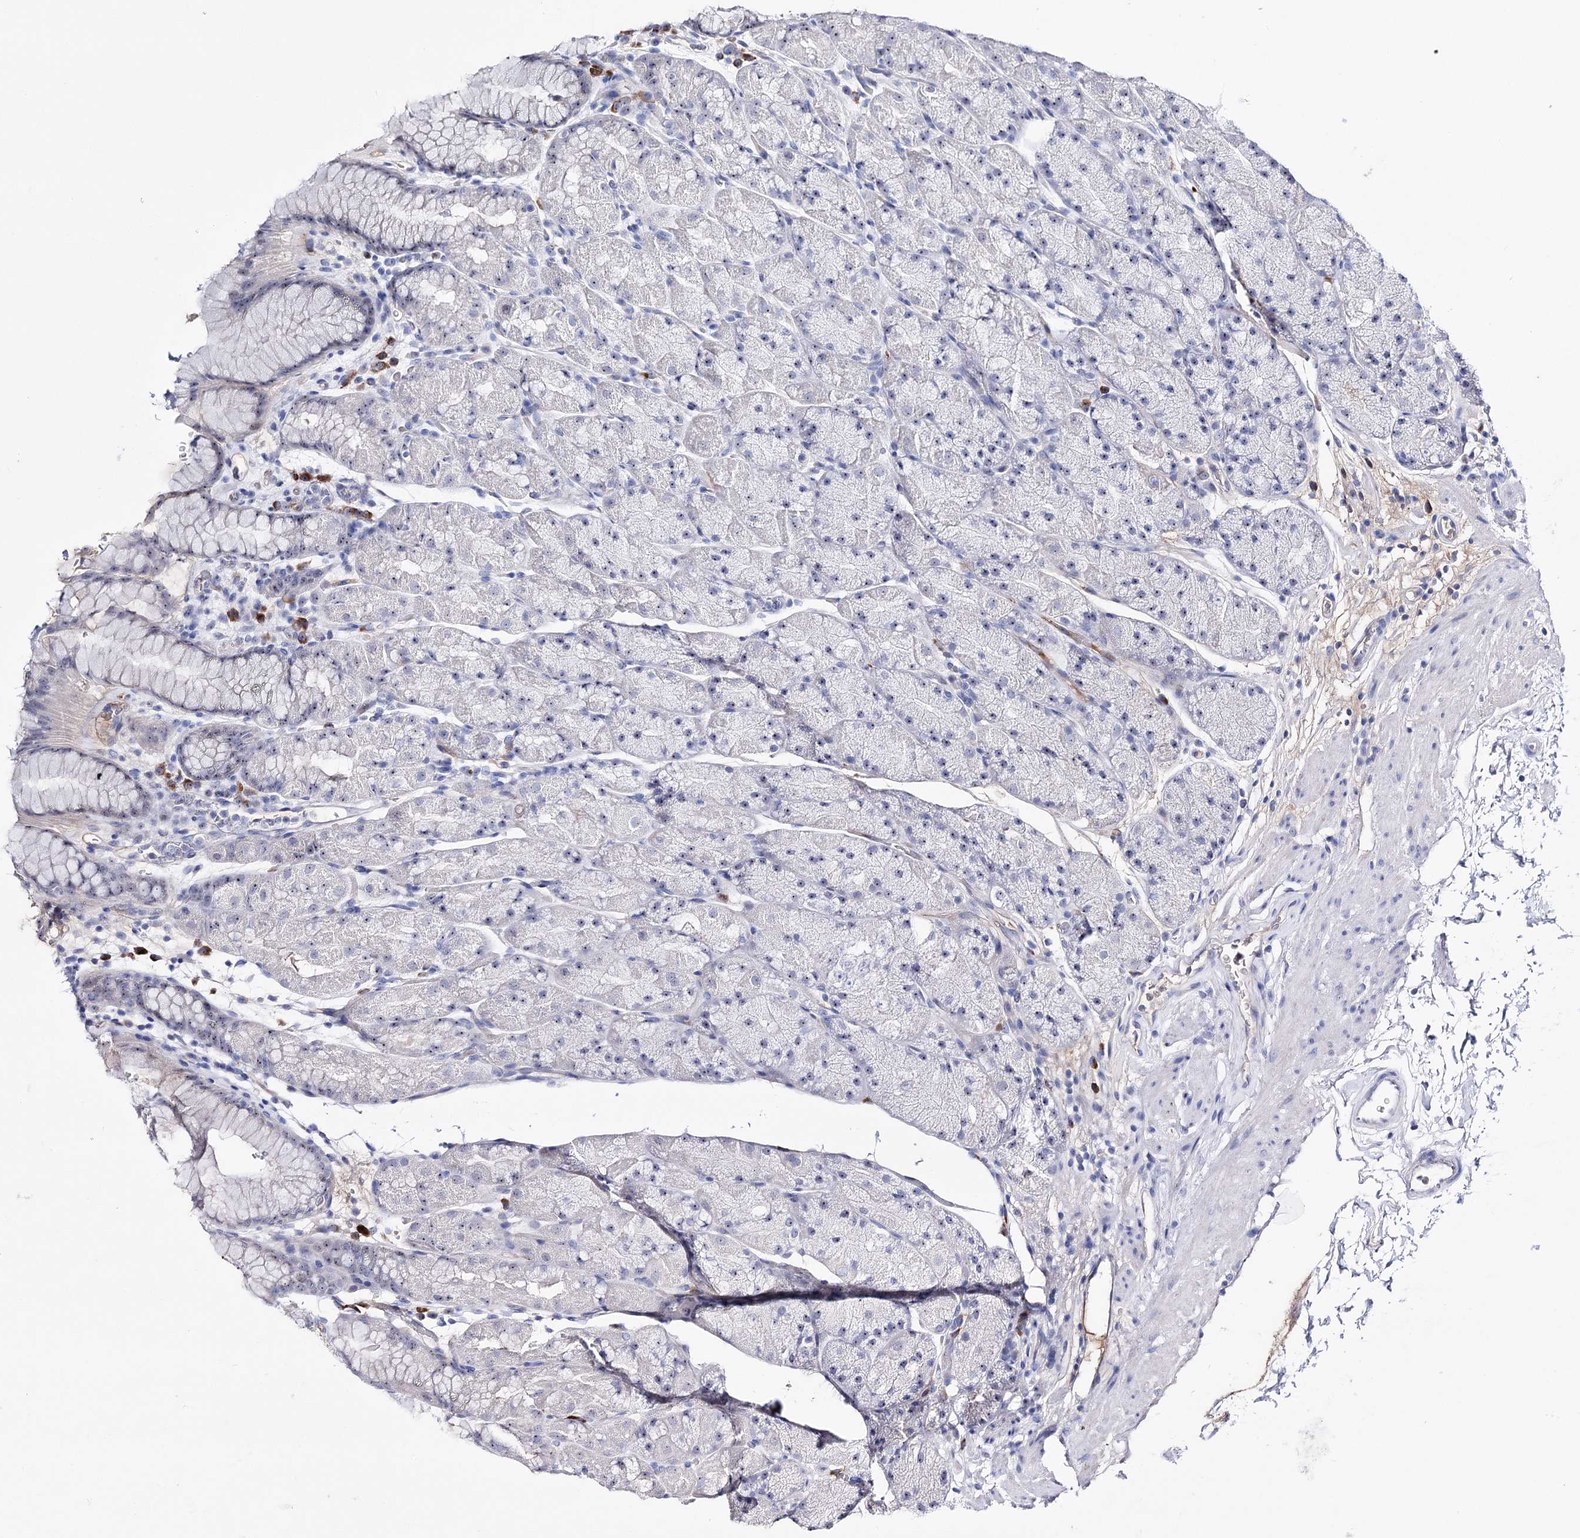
{"staining": {"intensity": "moderate", "quantity": "<25%", "location": "nuclear"}, "tissue": "stomach", "cell_type": "Glandular cells", "image_type": "normal", "snomed": [{"axis": "morphology", "description": "Normal tissue, NOS"}, {"axis": "topography", "description": "Stomach, upper"}, {"axis": "topography", "description": "Stomach, lower"}], "caption": "Moderate nuclear expression is identified in approximately <25% of glandular cells in unremarkable stomach.", "gene": "PCGF5", "patient": {"sex": "male", "age": 67}}